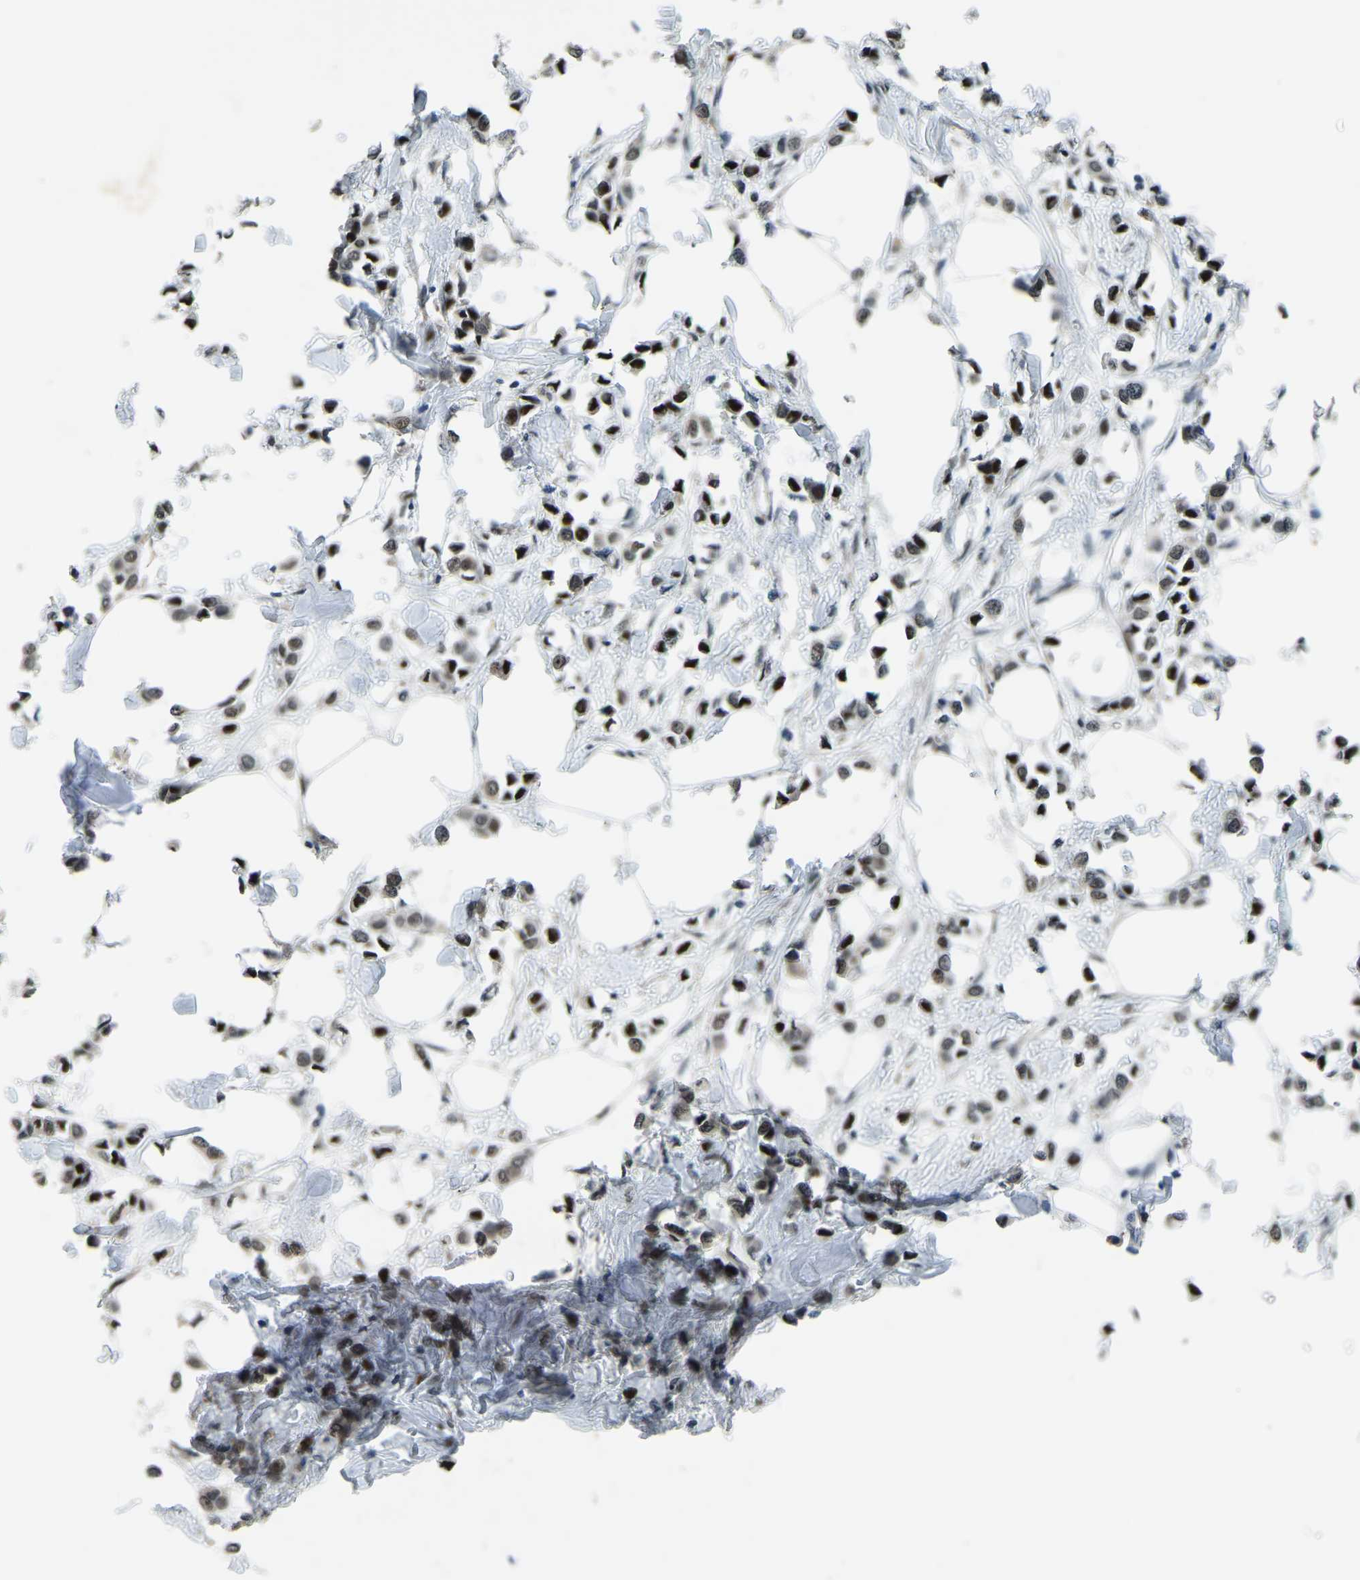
{"staining": {"intensity": "moderate", "quantity": ">75%", "location": "nuclear"}, "tissue": "breast cancer", "cell_type": "Tumor cells", "image_type": "cancer", "snomed": [{"axis": "morphology", "description": "Lobular carcinoma"}, {"axis": "topography", "description": "Breast"}], "caption": "Tumor cells show moderate nuclear staining in approximately >75% of cells in lobular carcinoma (breast).", "gene": "ING2", "patient": {"sex": "female", "age": 51}}